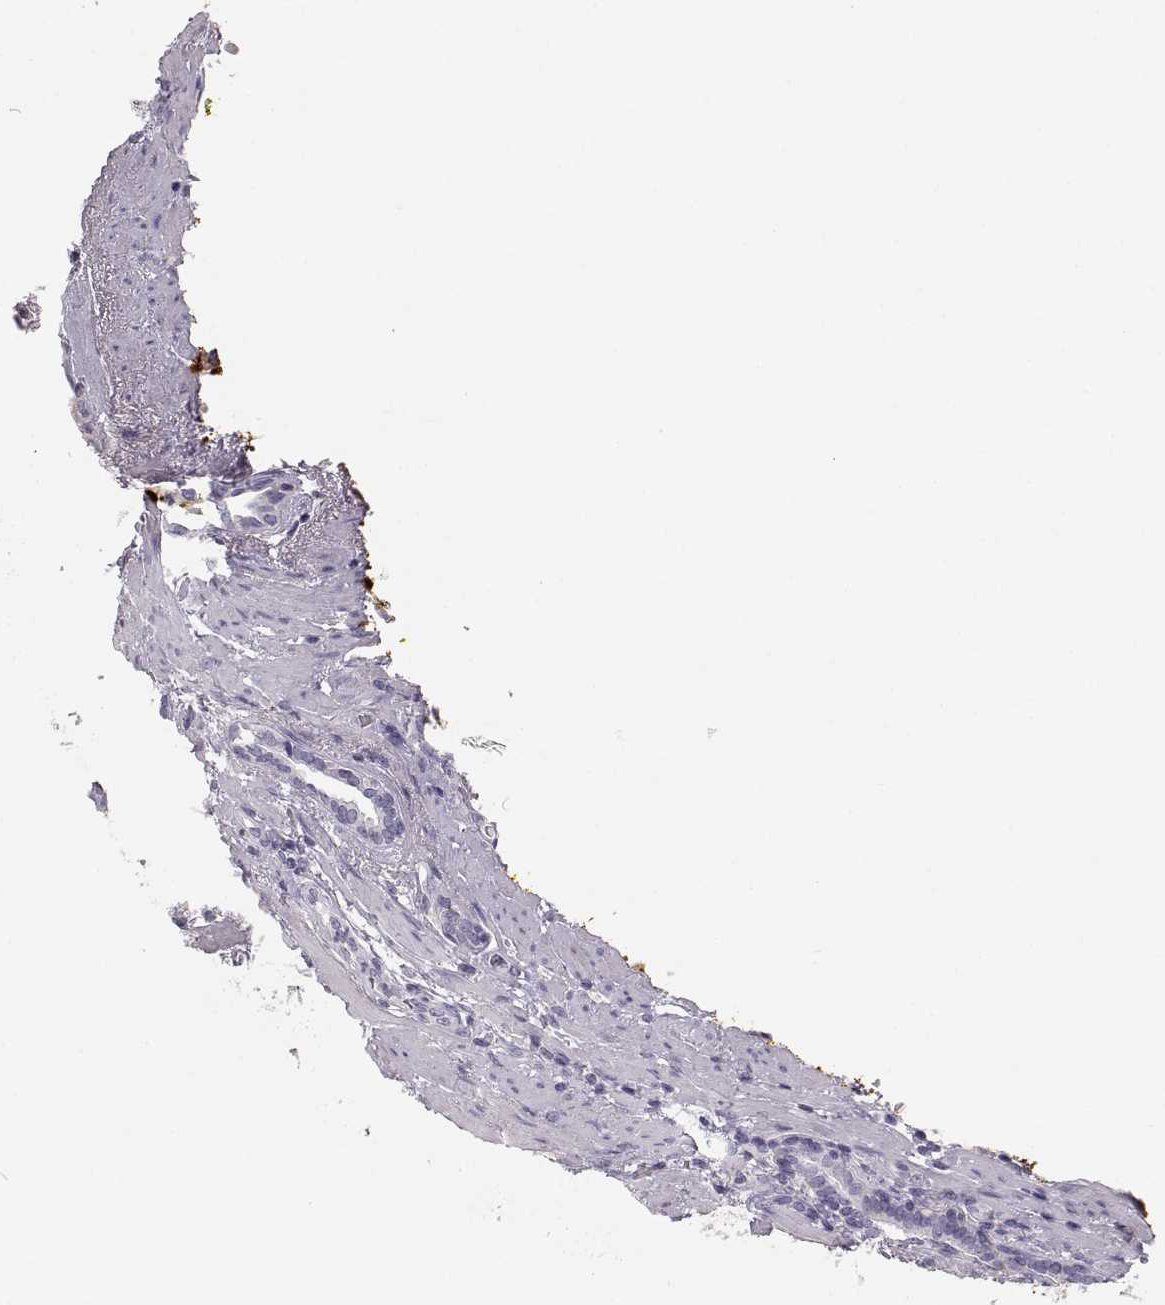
{"staining": {"intensity": "negative", "quantity": "none", "location": "none"}, "tissue": "prostate cancer", "cell_type": "Tumor cells", "image_type": "cancer", "snomed": [{"axis": "morphology", "description": "Adenocarcinoma, NOS"}, {"axis": "topography", "description": "Prostate"}], "caption": "Histopathology image shows no significant protein positivity in tumor cells of prostate cancer. Brightfield microscopy of IHC stained with DAB (brown) and hematoxylin (blue), captured at high magnification.", "gene": "LEPR", "patient": {"sex": "male", "age": 66}}